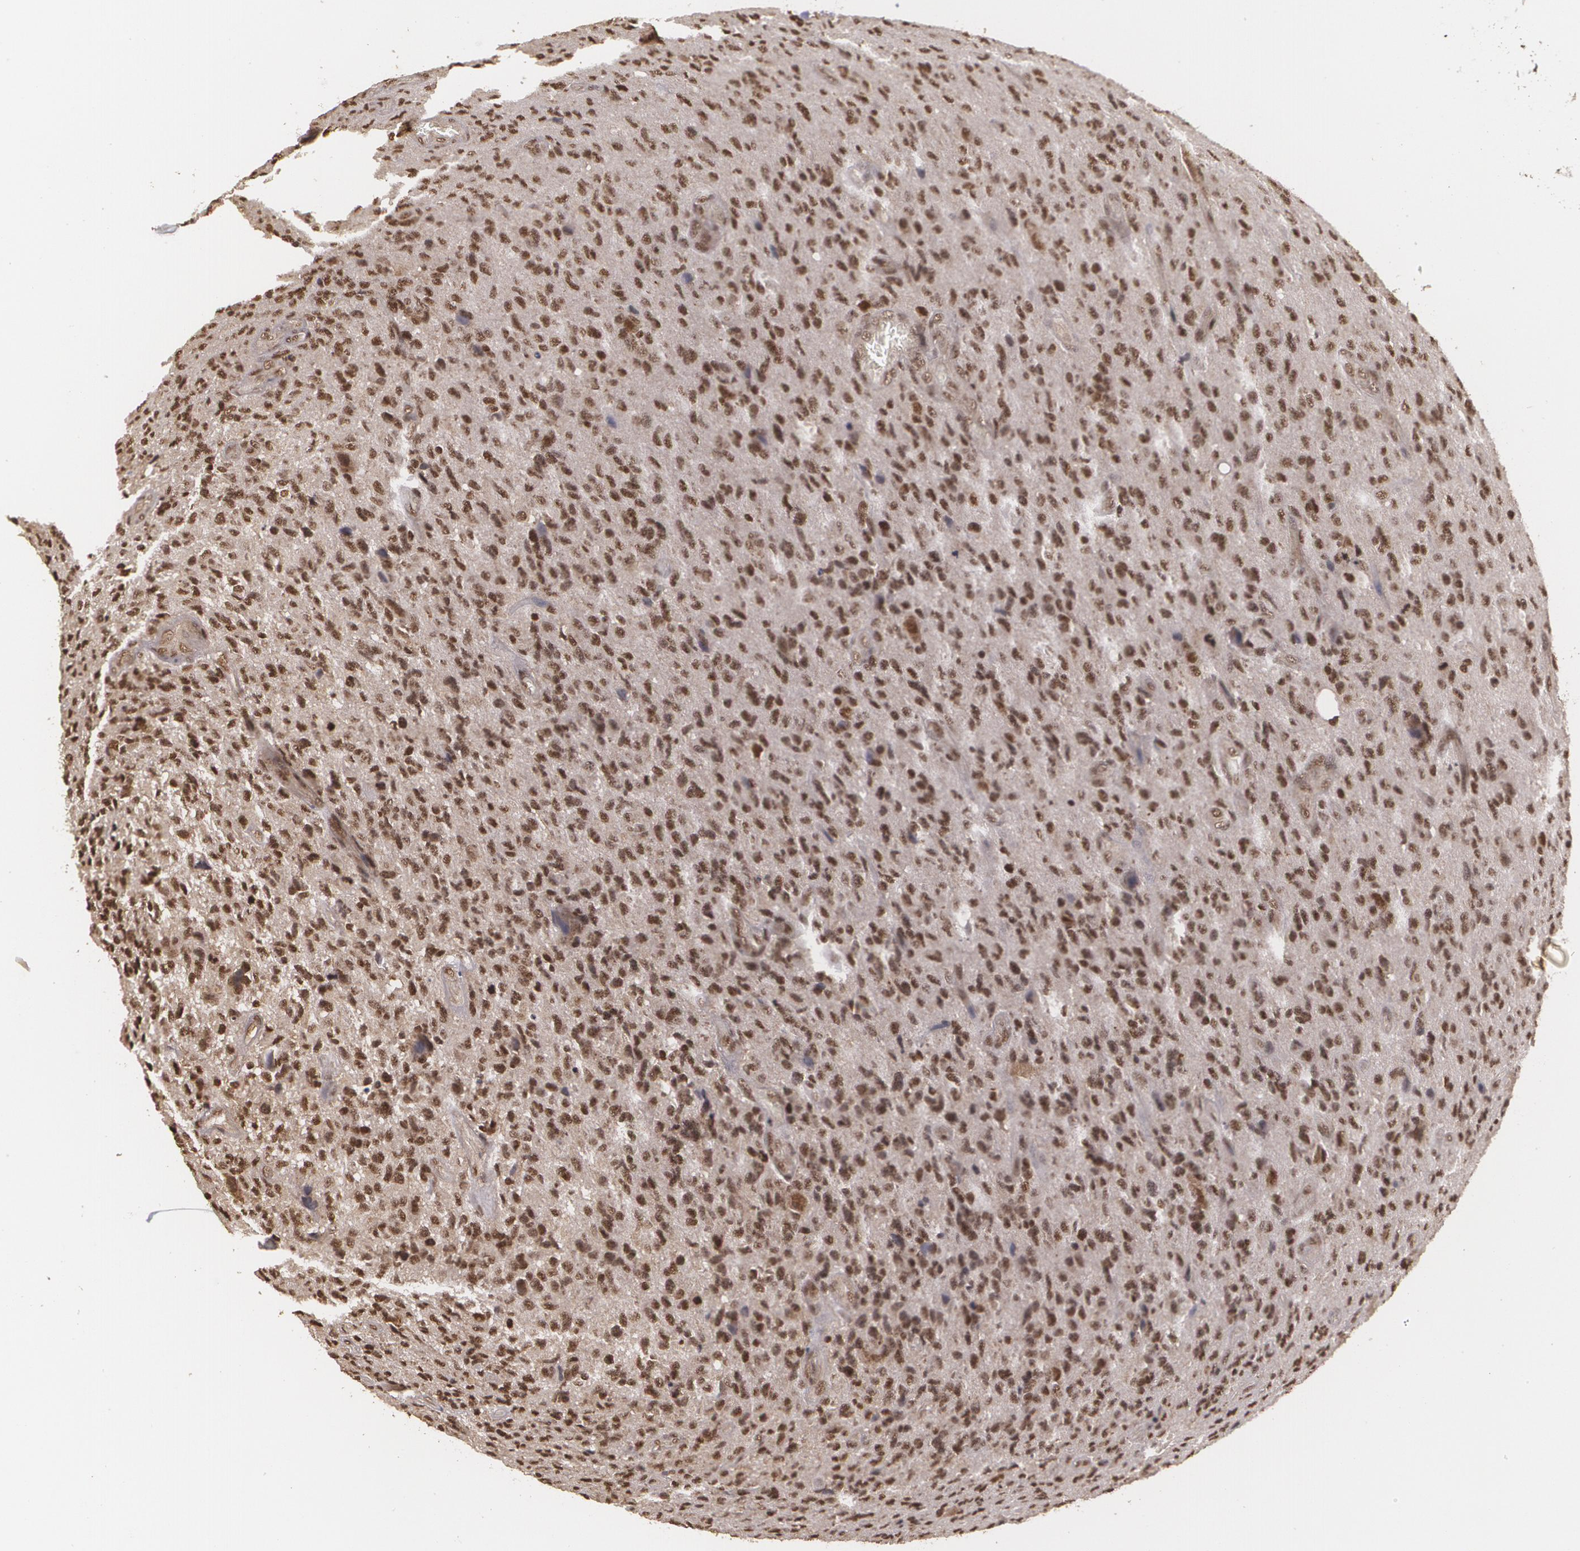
{"staining": {"intensity": "strong", "quantity": ">75%", "location": "nuclear"}, "tissue": "glioma", "cell_type": "Tumor cells", "image_type": "cancer", "snomed": [{"axis": "morphology", "description": "Glioma, malignant, High grade"}, {"axis": "topography", "description": "Brain"}], "caption": "This is an image of immunohistochemistry staining of glioma, which shows strong positivity in the nuclear of tumor cells.", "gene": "RXRB", "patient": {"sex": "male", "age": 36}}